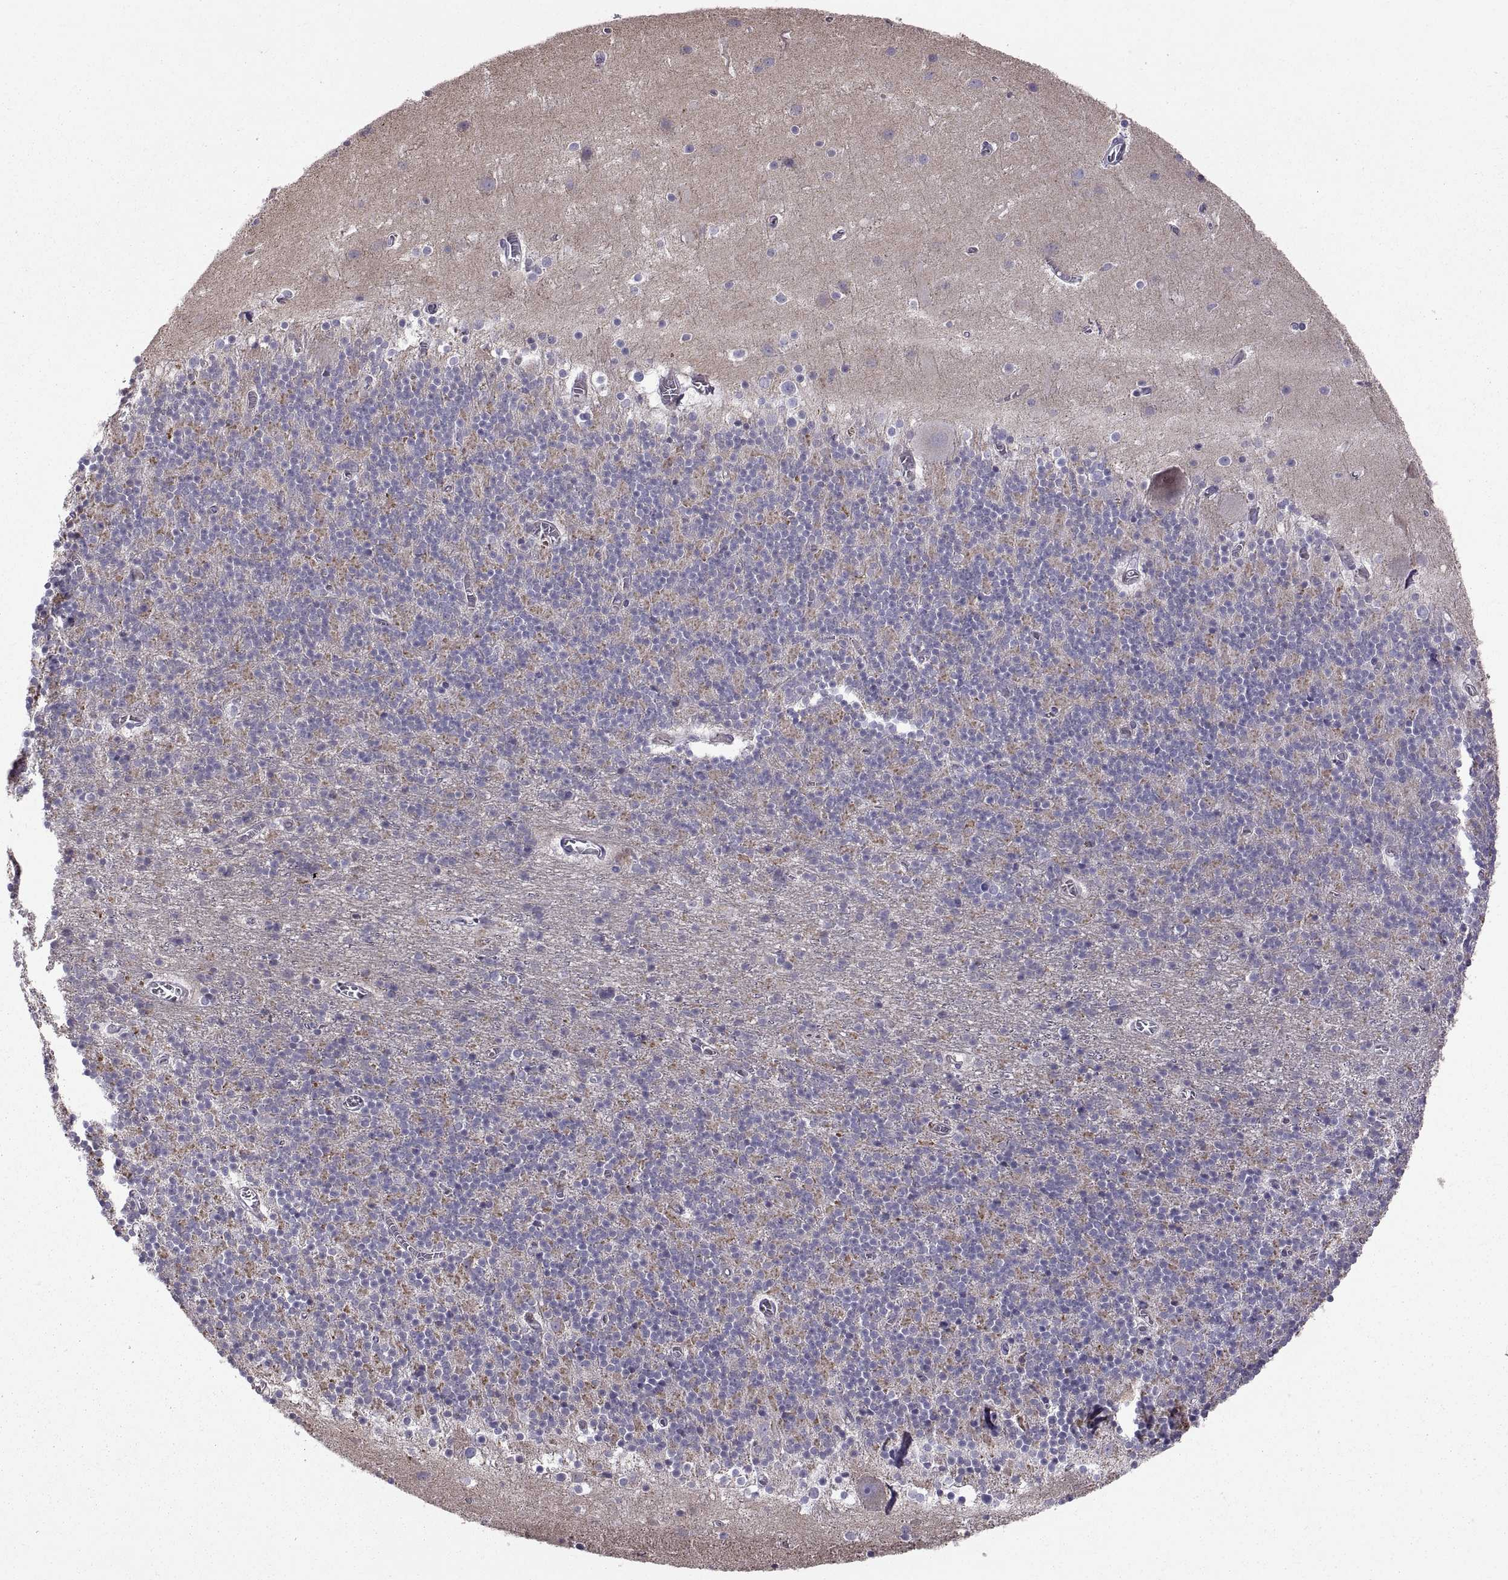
{"staining": {"intensity": "negative", "quantity": "none", "location": "none"}, "tissue": "cerebellum", "cell_type": "Cells in granular layer", "image_type": "normal", "snomed": [{"axis": "morphology", "description": "Normal tissue, NOS"}, {"axis": "topography", "description": "Cerebellum"}], "caption": "Protein analysis of unremarkable cerebellum shows no significant expression in cells in granular layer. (Brightfield microscopy of DAB (3,3'-diaminobenzidine) immunohistochemistry at high magnification).", "gene": "ARSL", "patient": {"sex": "male", "age": 70}}